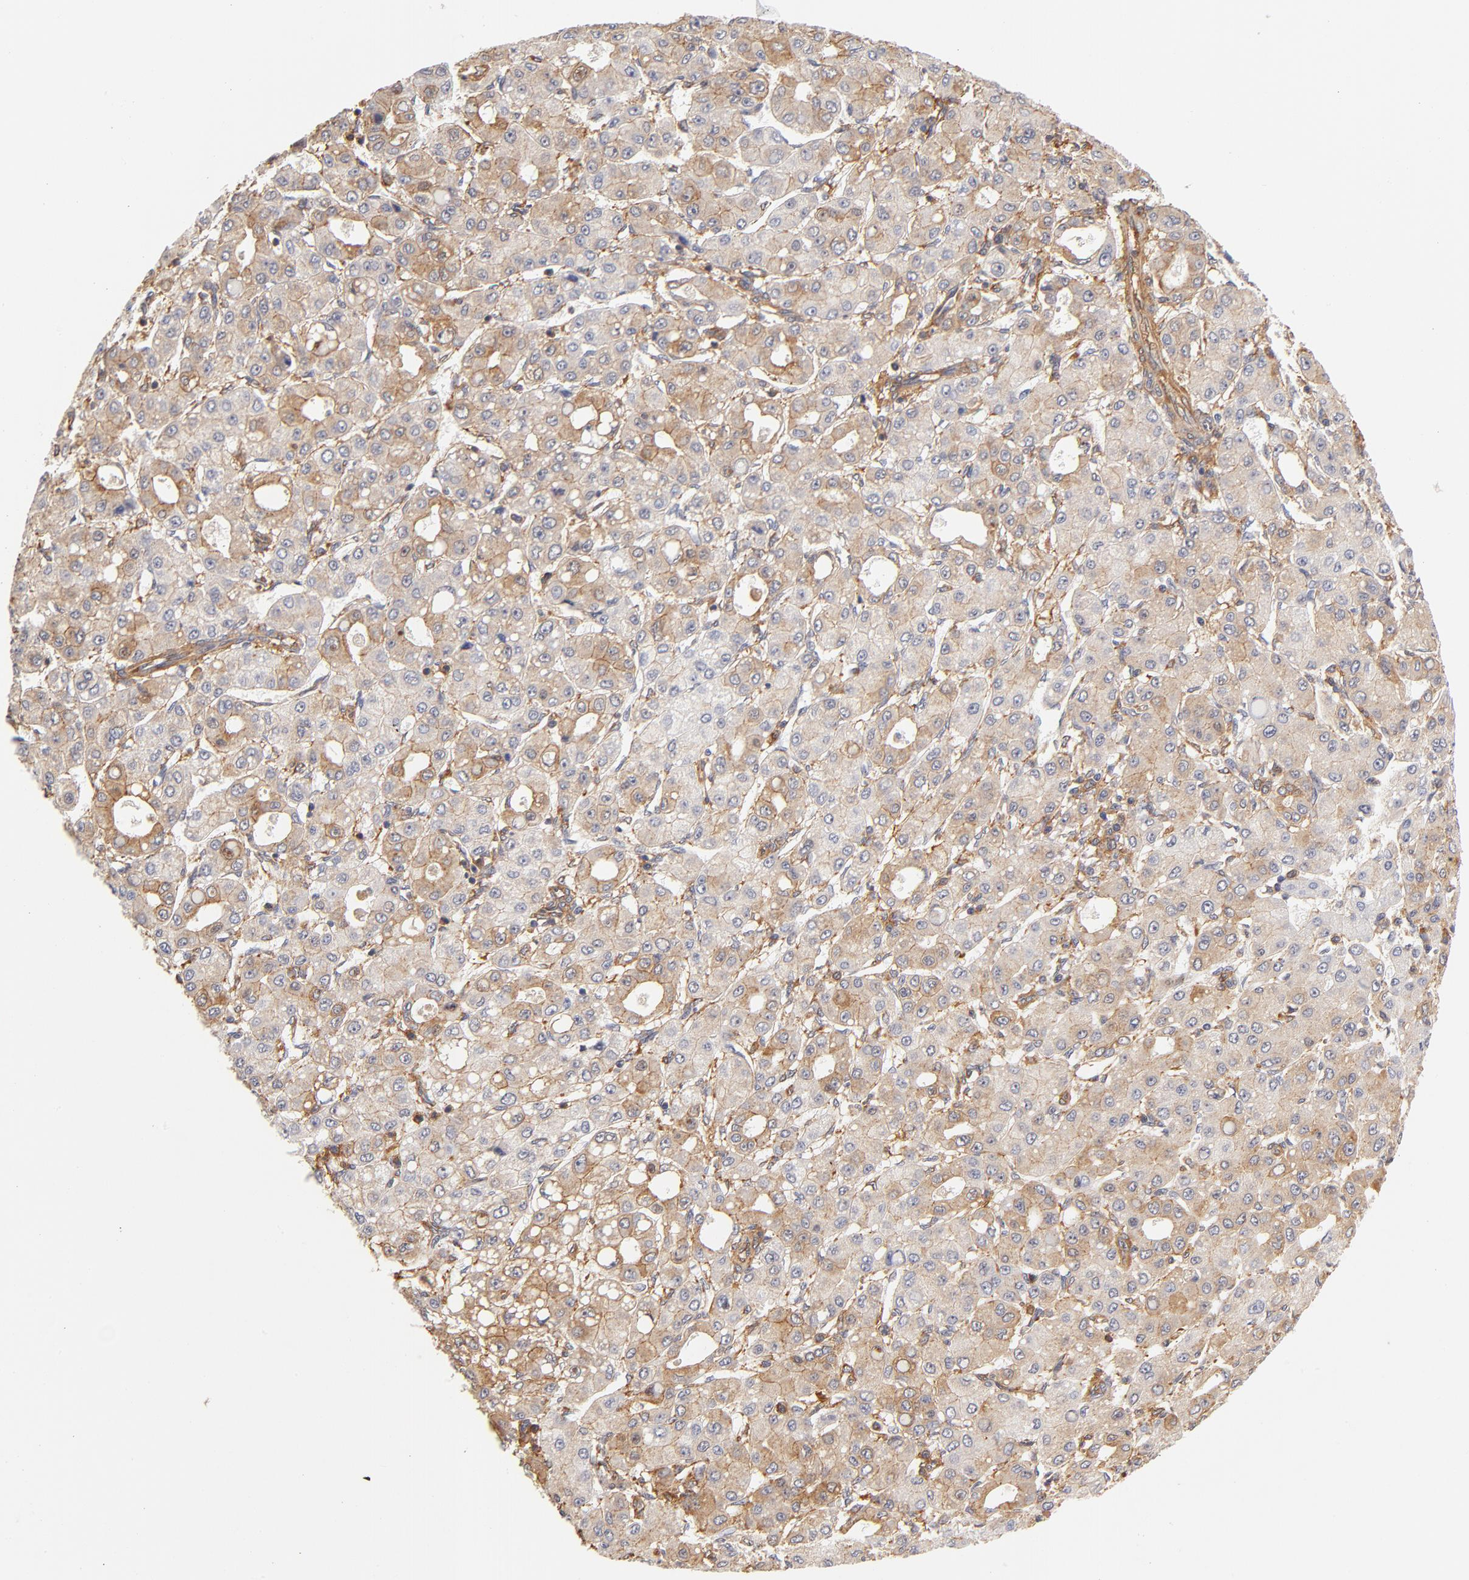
{"staining": {"intensity": "moderate", "quantity": "25%-75%", "location": "cytoplasmic/membranous"}, "tissue": "liver cancer", "cell_type": "Tumor cells", "image_type": "cancer", "snomed": [{"axis": "morphology", "description": "Carcinoma, Hepatocellular, NOS"}, {"axis": "topography", "description": "Liver"}], "caption": "About 25%-75% of tumor cells in human liver cancer (hepatocellular carcinoma) demonstrate moderate cytoplasmic/membranous protein expression as visualized by brown immunohistochemical staining.", "gene": "FCMR", "patient": {"sex": "male", "age": 69}}